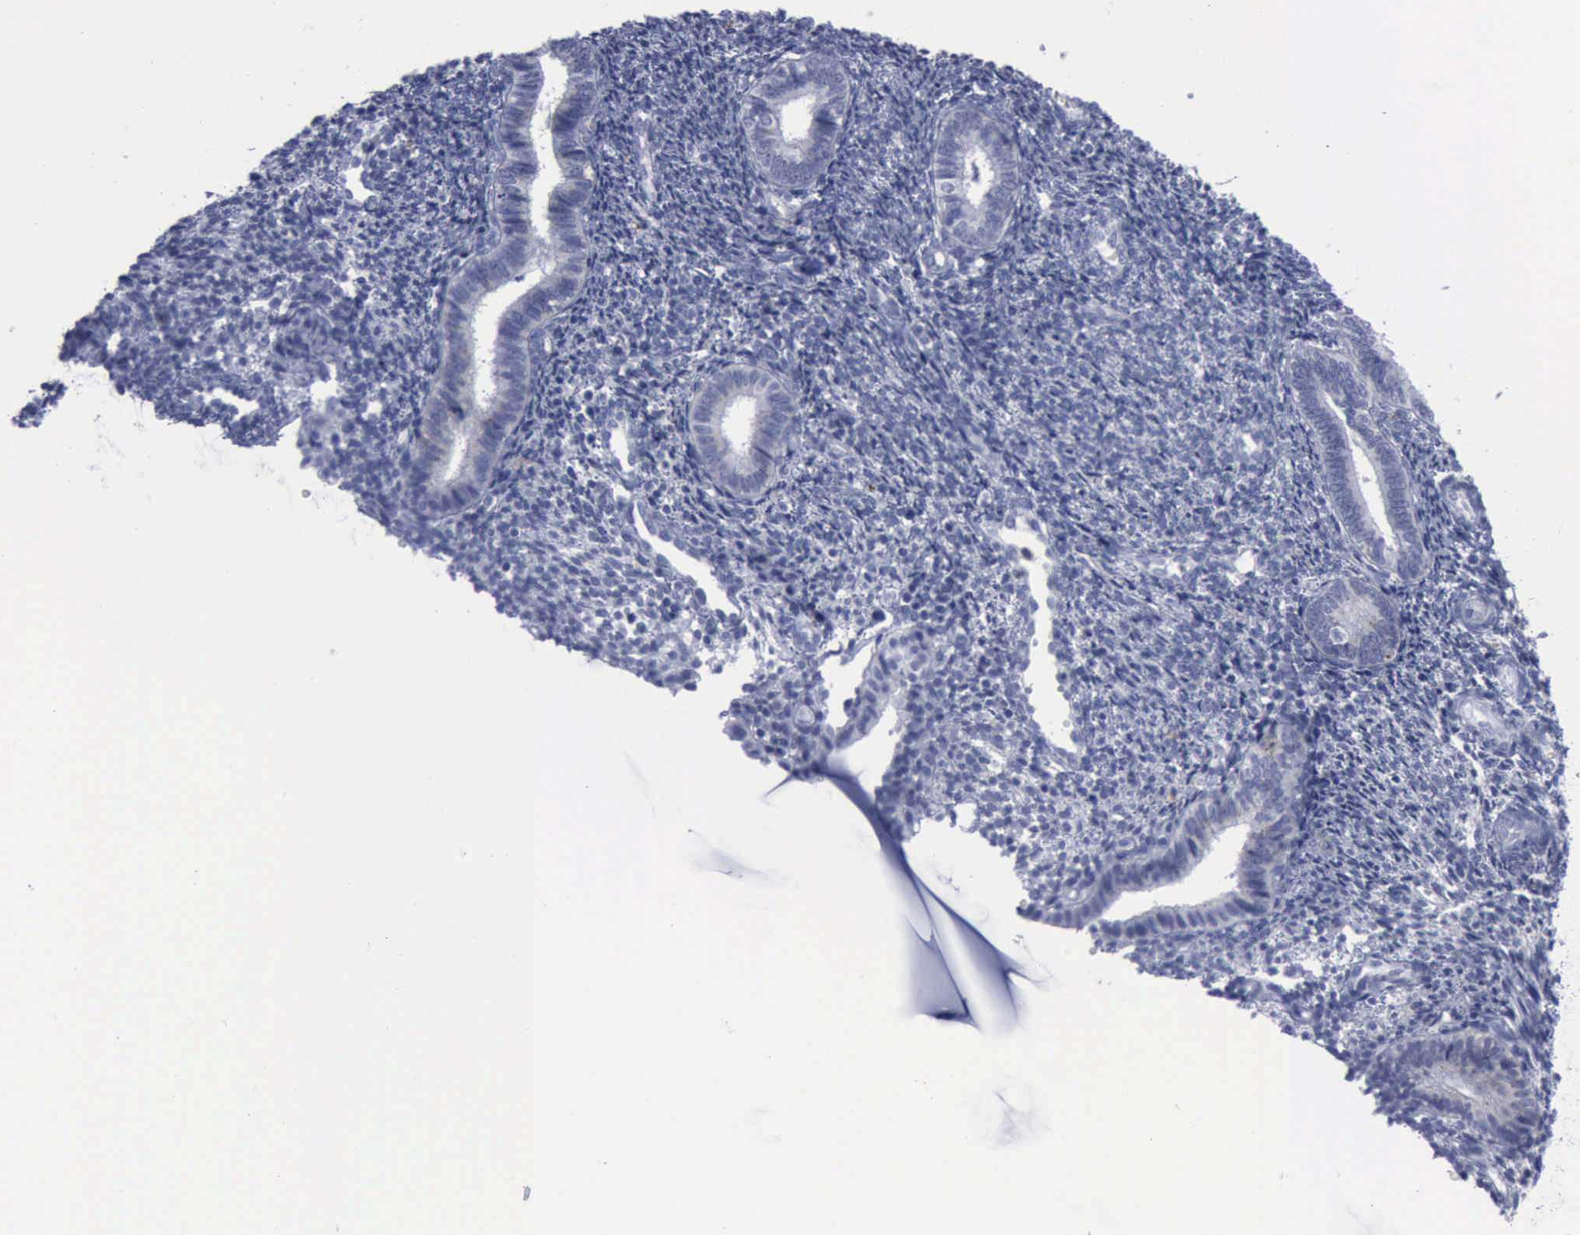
{"staining": {"intensity": "negative", "quantity": "none", "location": "none"}, "tissue": "endometrium", "cell_type": "Cells in endometrial stroma", "image_type": "normal", "snomed": [{"axis": "morphology", "description": "Normal tissue, NOS"}, {"axis": "topography", "description": "Endometrium"}], "caption": "This is an IHC histopathology image of benign human endometrium. There is no staining in cells in endometrial stroma.", "gene": "CSTA", "patient": {"sex": "female", "age": 27}}